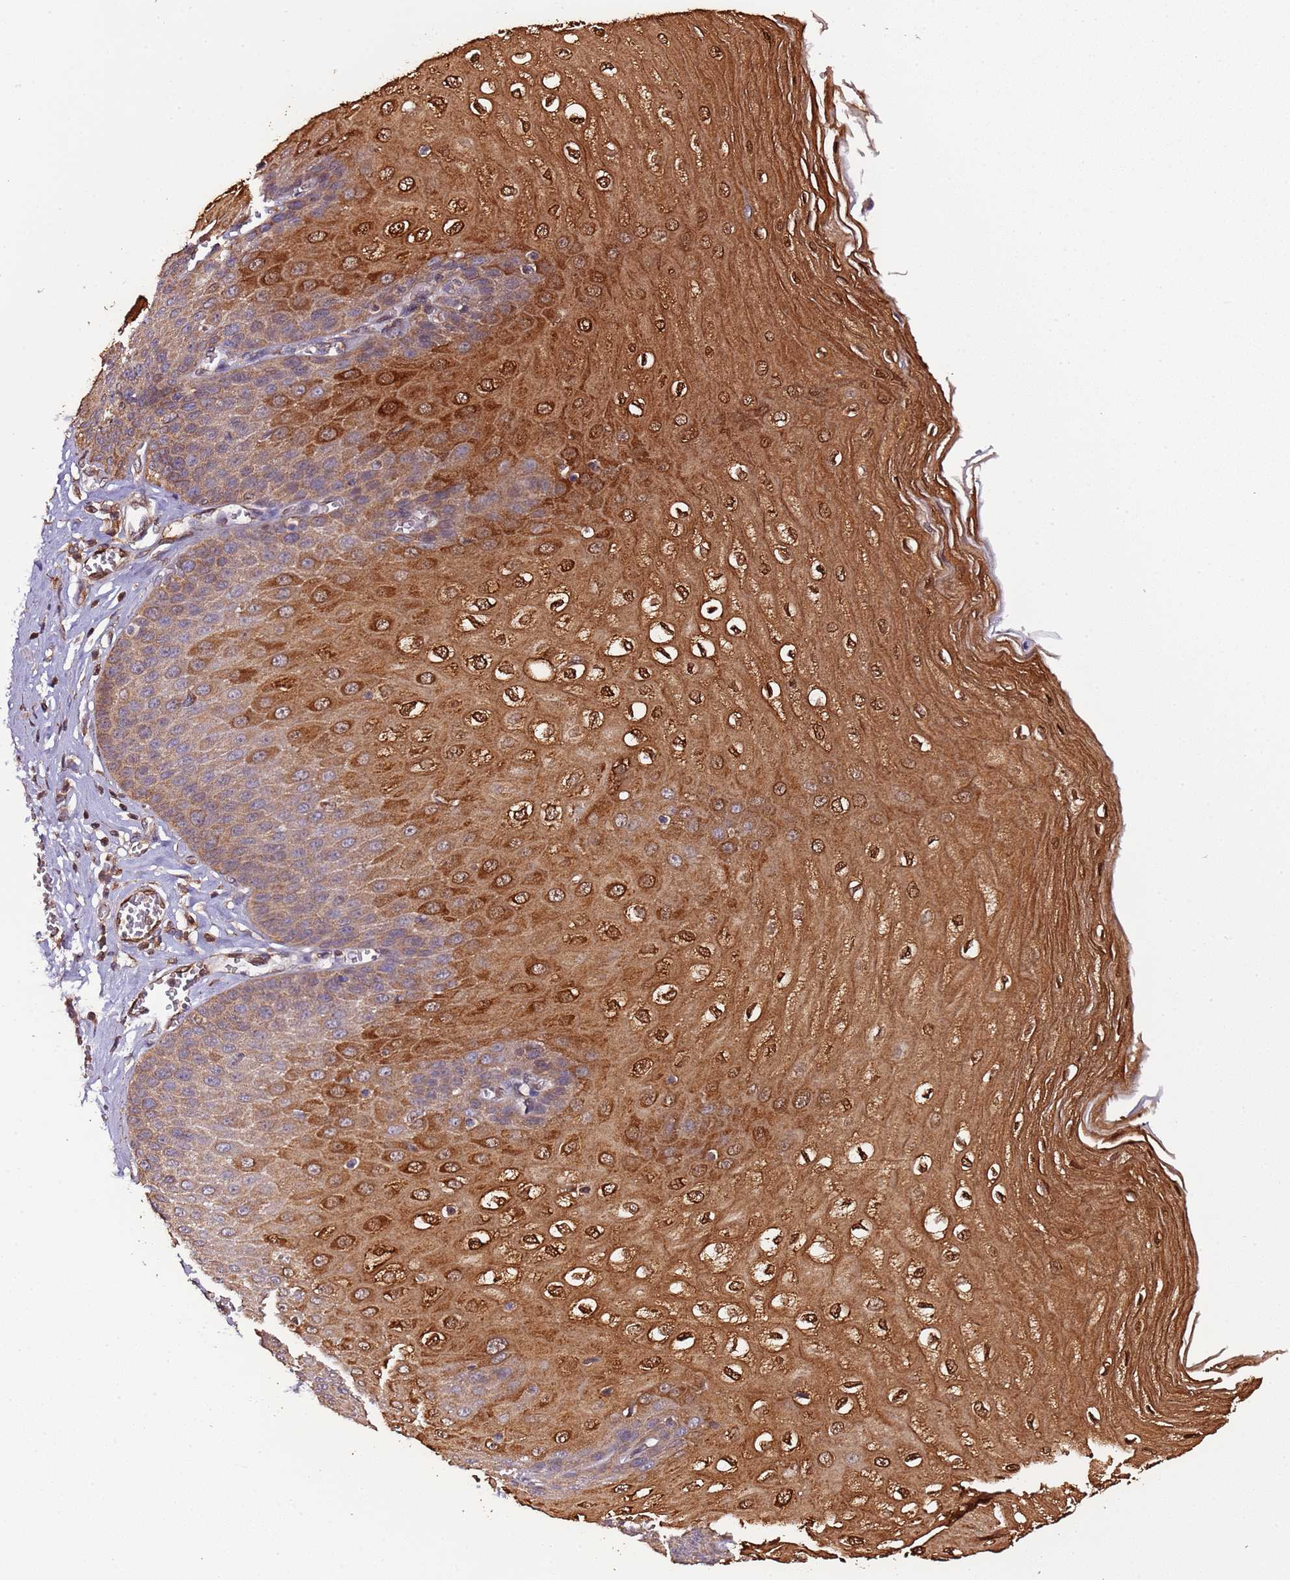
{"staining": {"intensity": "strong", "quantity": ">75%", "location": "cytoplasmic/membranous,nuclear"}, "tissue": "esophagus", "cell_type": "Squamous epithelial cells", "image_type": "normal", "snomed": [{"axis": "morphology", "description": "Normal tissue, NOS"}, {"axis": "topography", "description": "Esophagus"}], "caption": "The photomicrograph displays a brown stain indicating the presence of a protein in the cytoplasmic/membranous,nuclear of squamous epithelial cells in esophagus. The protein of interest is stained brown, and the nuclei are stained in blue (DAB IHC with brightfield microscopy, high magnification).", "gene": "SLC41A3", "patient": {"sex": "male", "age": 60}}